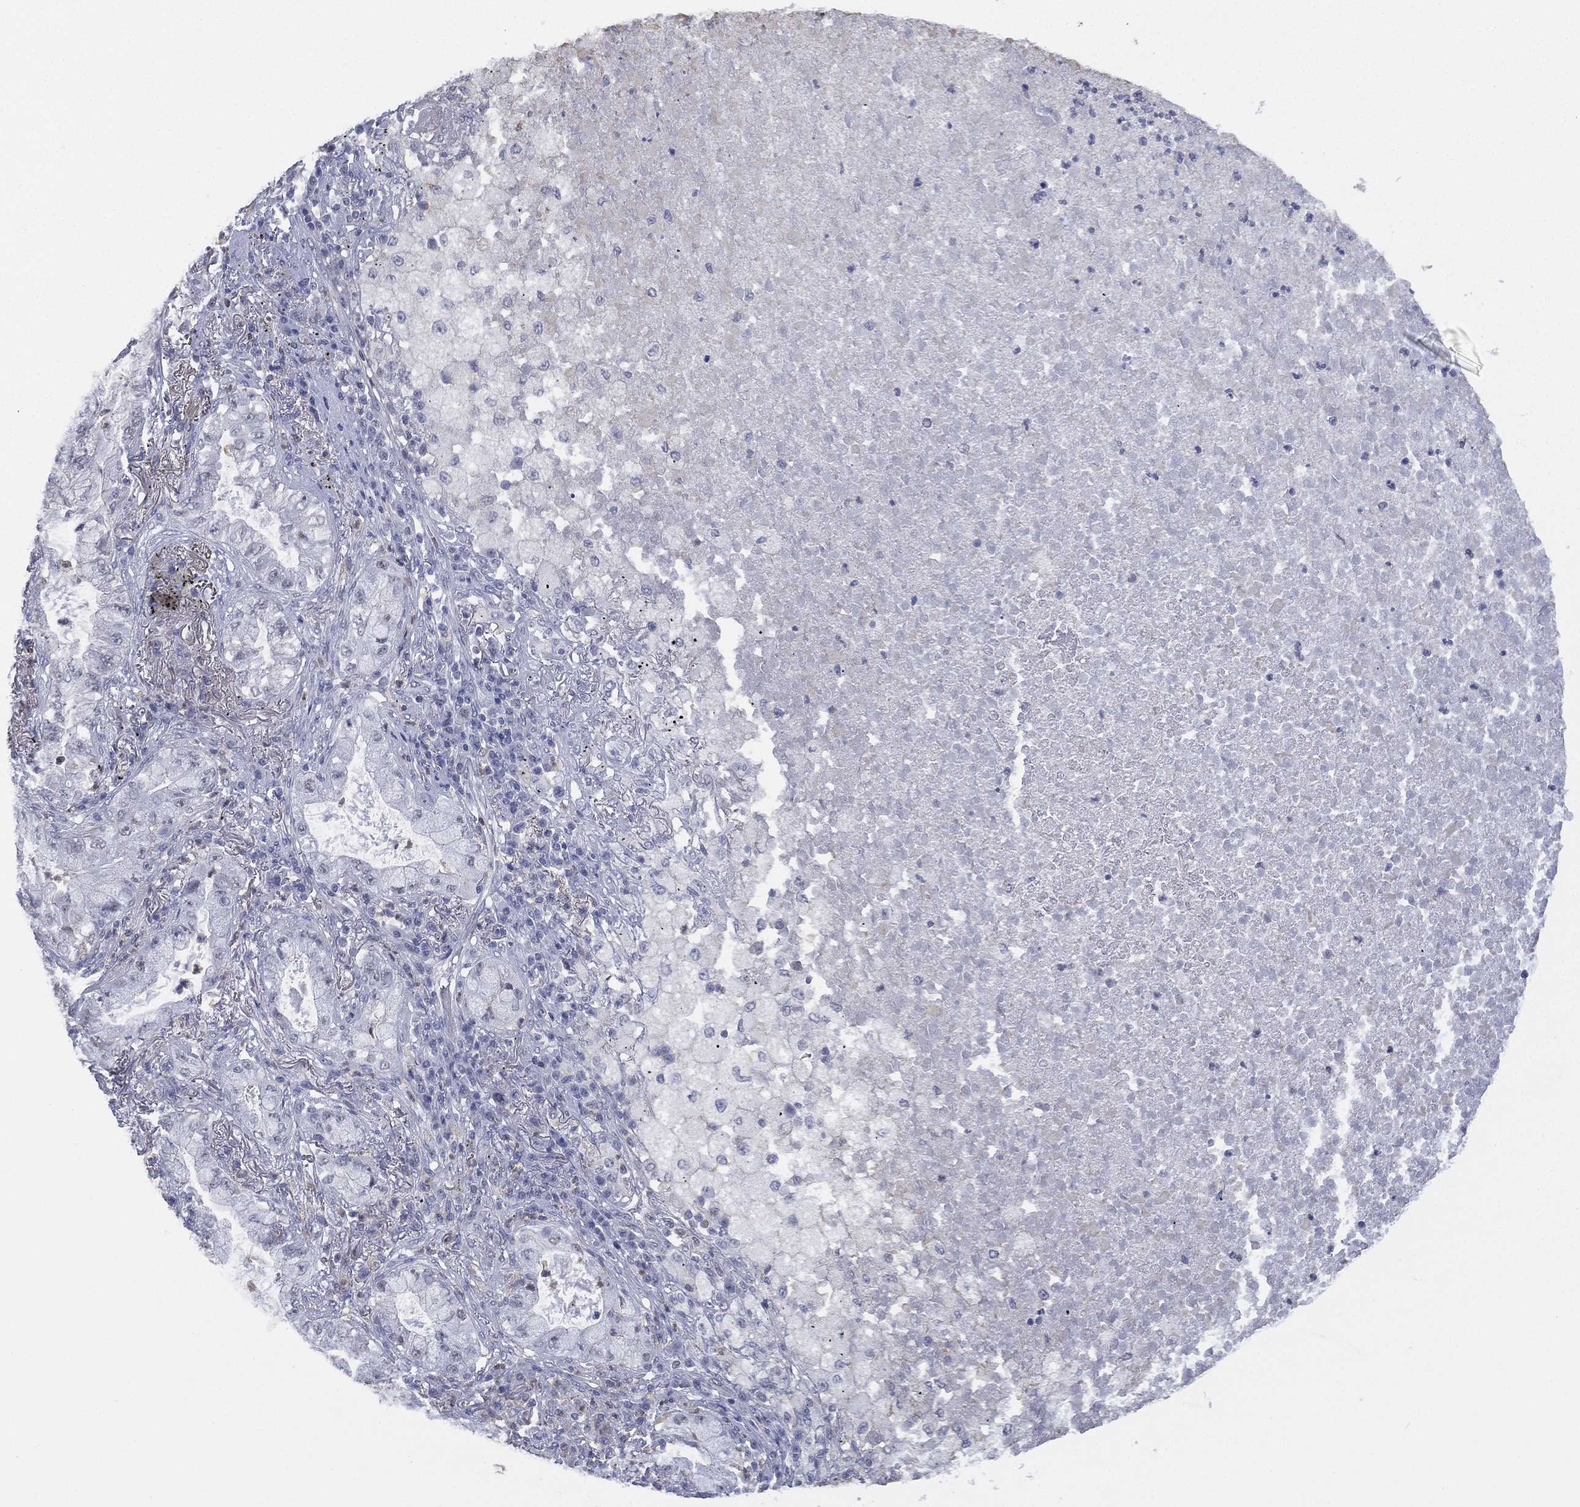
{"staining": {"intensity": "negative", "quantity": "none", "location": "none"}, "tissue": "lung cancer", "cell_type": "Tumor cells", "image_type": "cancer", "snomed": [{"axis": "morphology", "description": "Adenocarcinoma, NOS"}, {"axis": "topography", "description": "Lung"}], "caption": "High power microscopy image of an IHC image of lung adenocarcinoma, revealing no significant staining in tumor cells.", "gene": "ZNF711", "patient": {"sex": "female", "age": 73}}